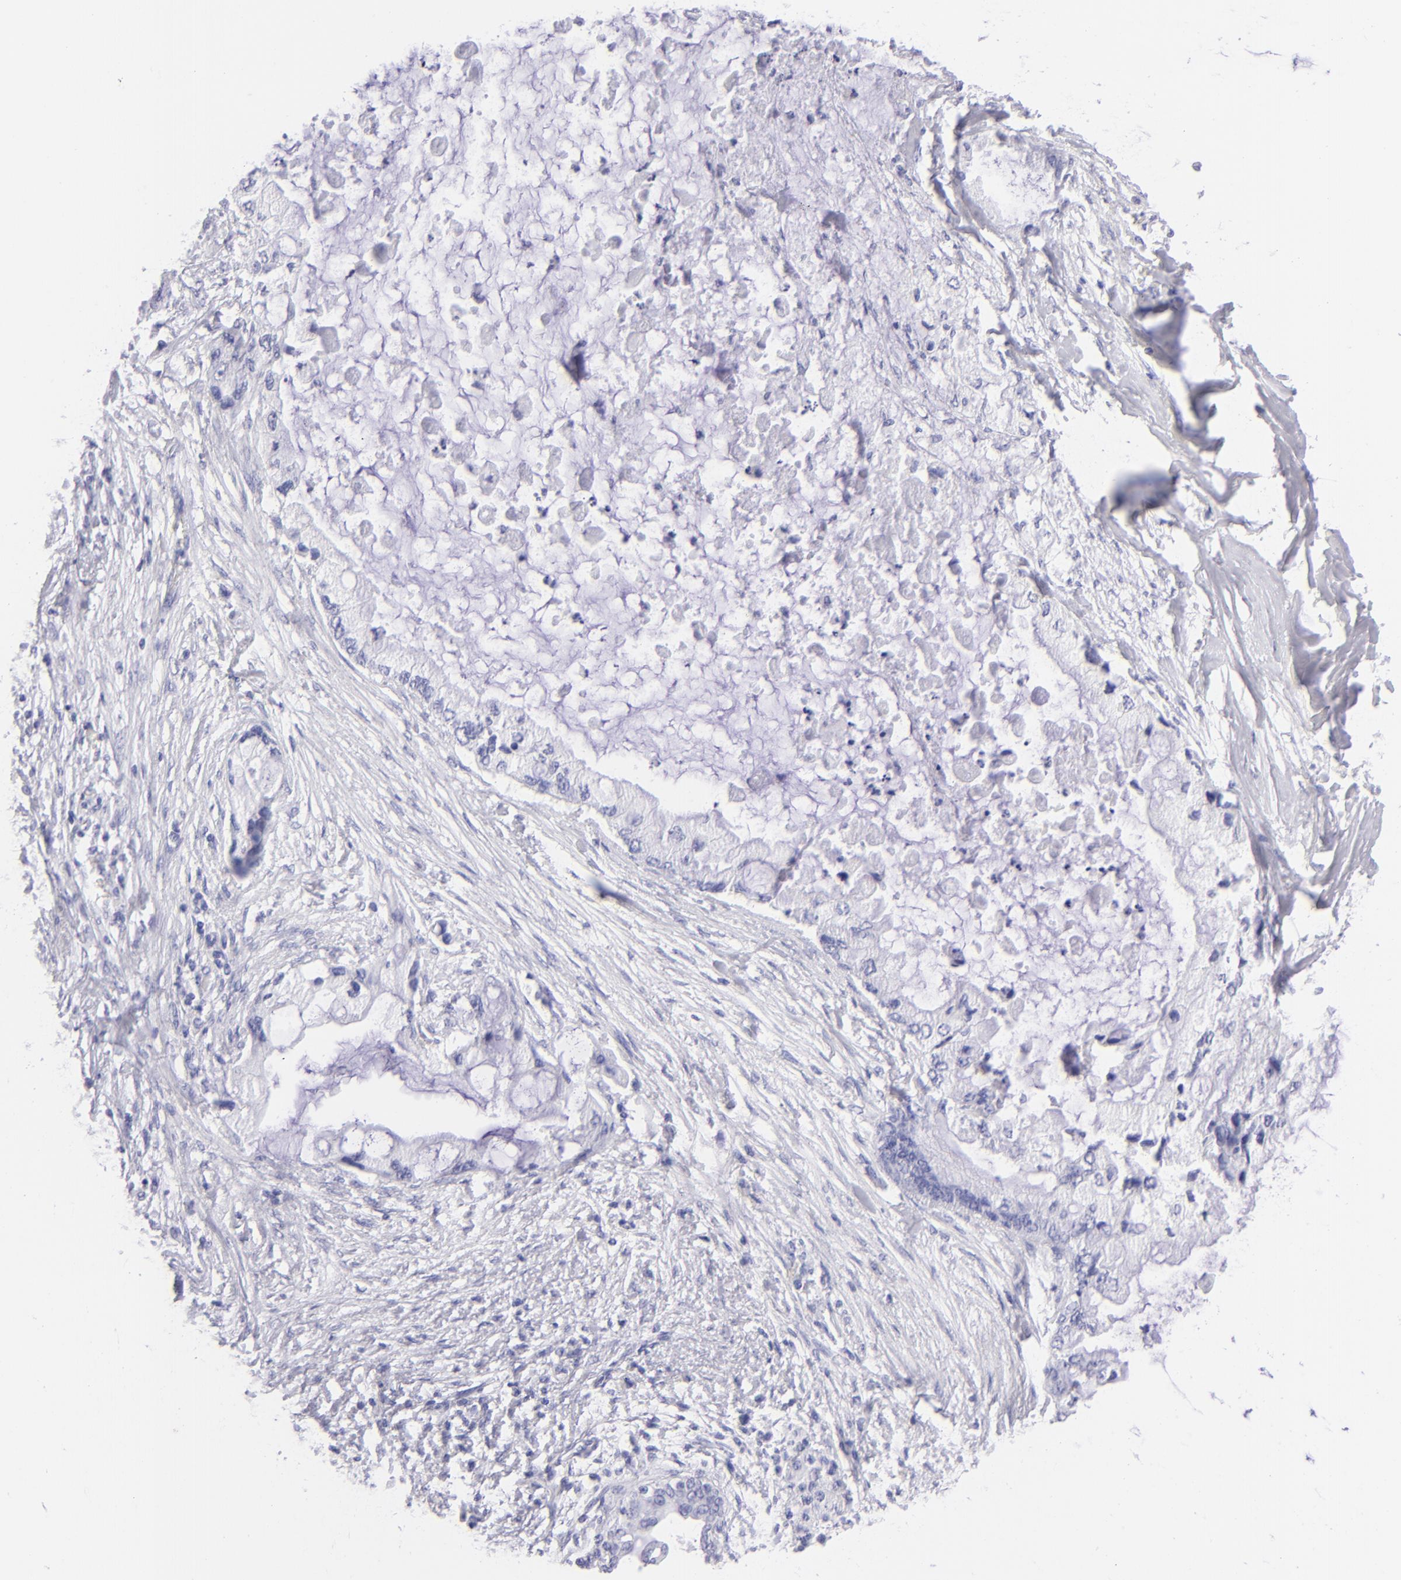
{"staining": {"intensity": "negative", "quantity": "none", "location": "none"}, "tissue": "pancreatic cancer", "cell_type": "Tumor cells", "image_type": "cancer", "snomed": [{"axis": "morphology", "description": "Adenocarcinoma, NOS"}, {"axis": "topography", "description": "Pancreas"}], "caption": "IHC photomicrograph of neoplastic tissue: human pancreatic cancer (adenocarcinoma) stained with DAB (3,3'-diaminobenzidine) exhibits no significant protein positivity in tumor cells.", "gene": "SLC1A3", "patient": {"sex": "female", "age": 59}}